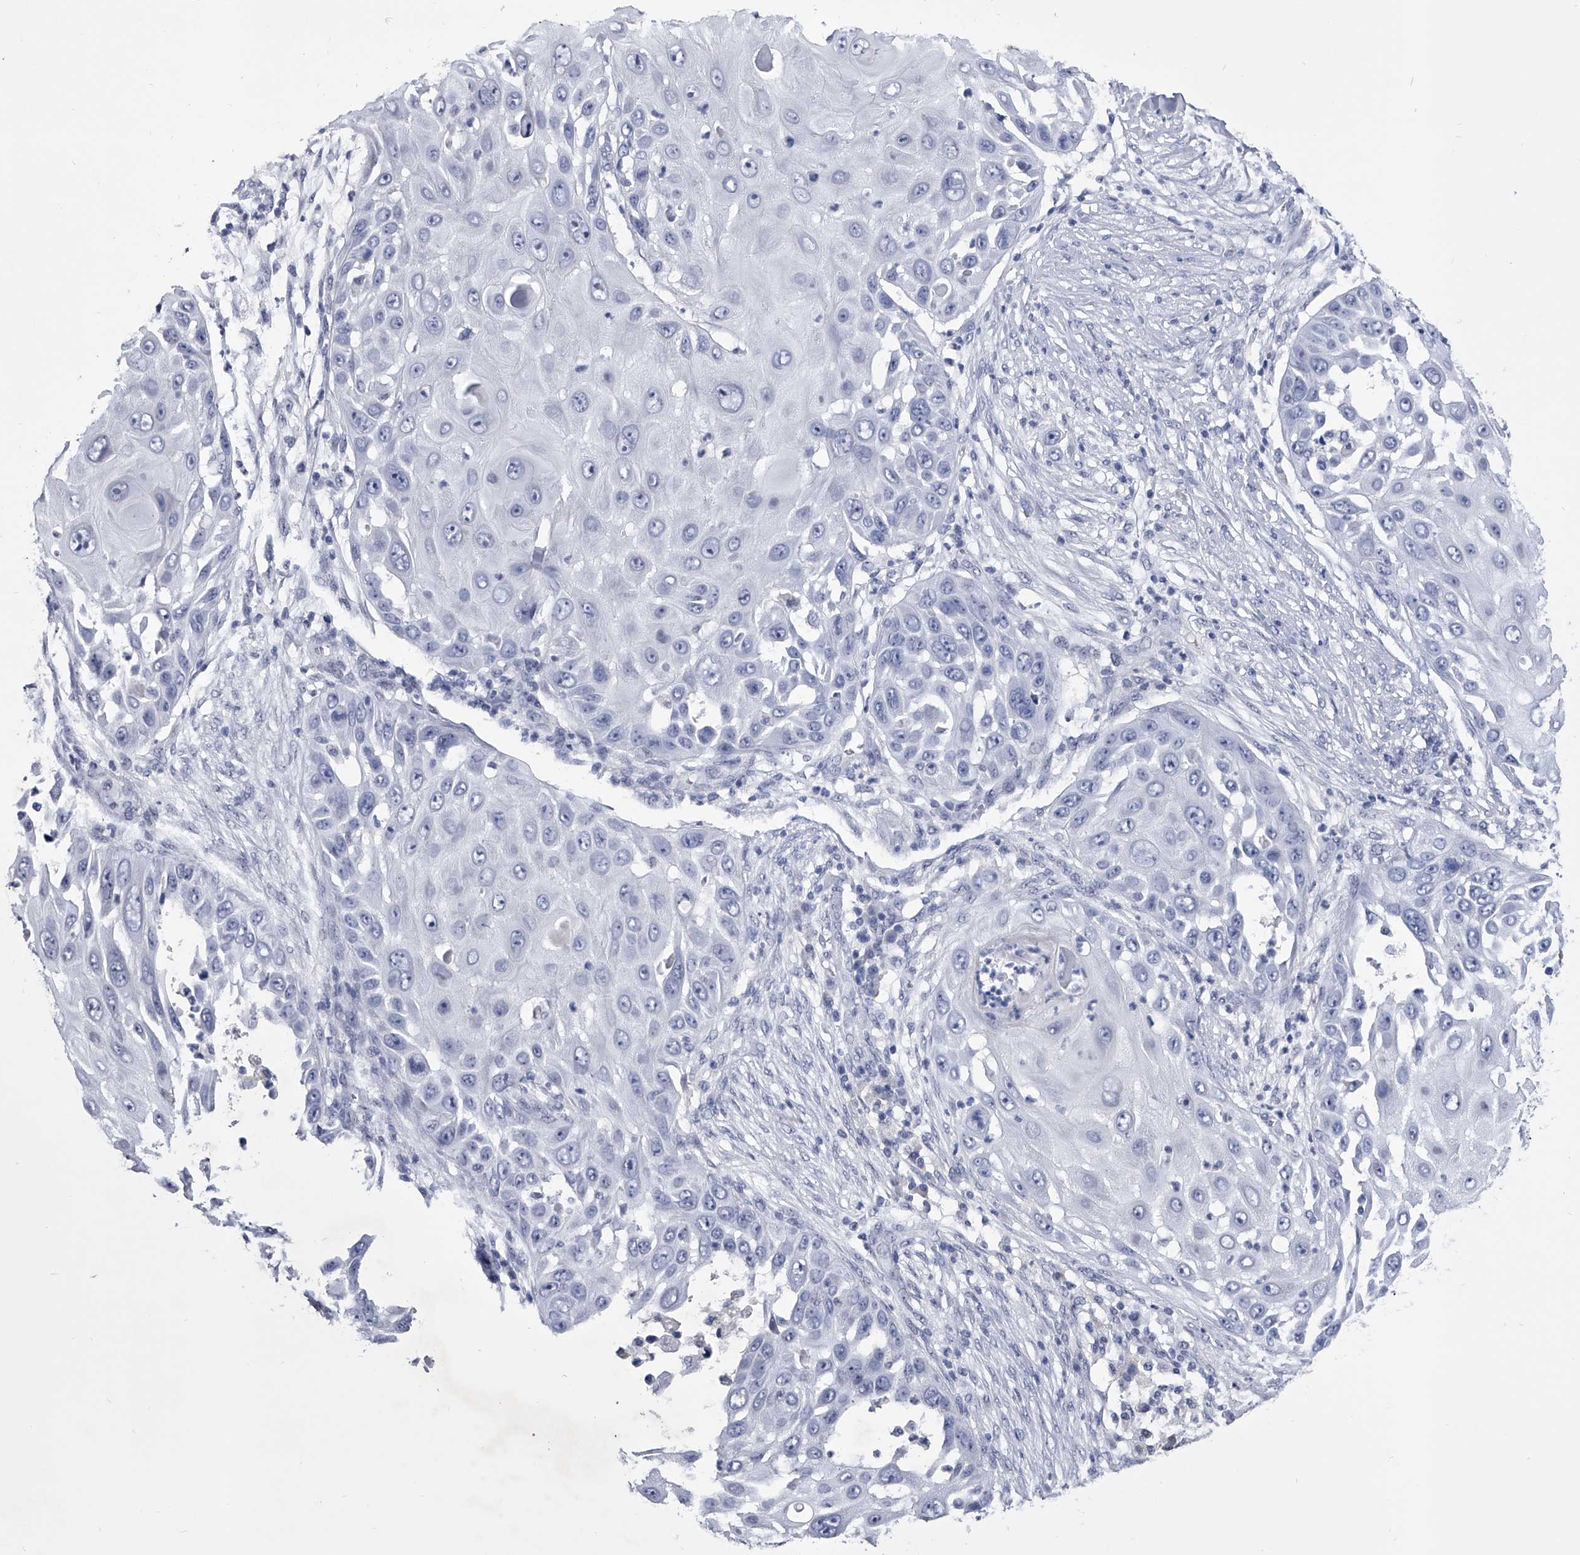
{"staining": {"intensity": "negative", "quantity": "none", "location": "none"}, "tissue": "skin cancer", "cell_type": "Tumor cells", "image_type": "cancer", "snomed": [{"axis": "morphology", "description": "Squamous cell carcinoma, NOS"}, {"axis": "topography", "description": "Skin"}], "caption": "There is no significant expression in tumor cells of skin cancer.", "gene": "CRISP2", "patient": {"sex": "female", "age": 44}}